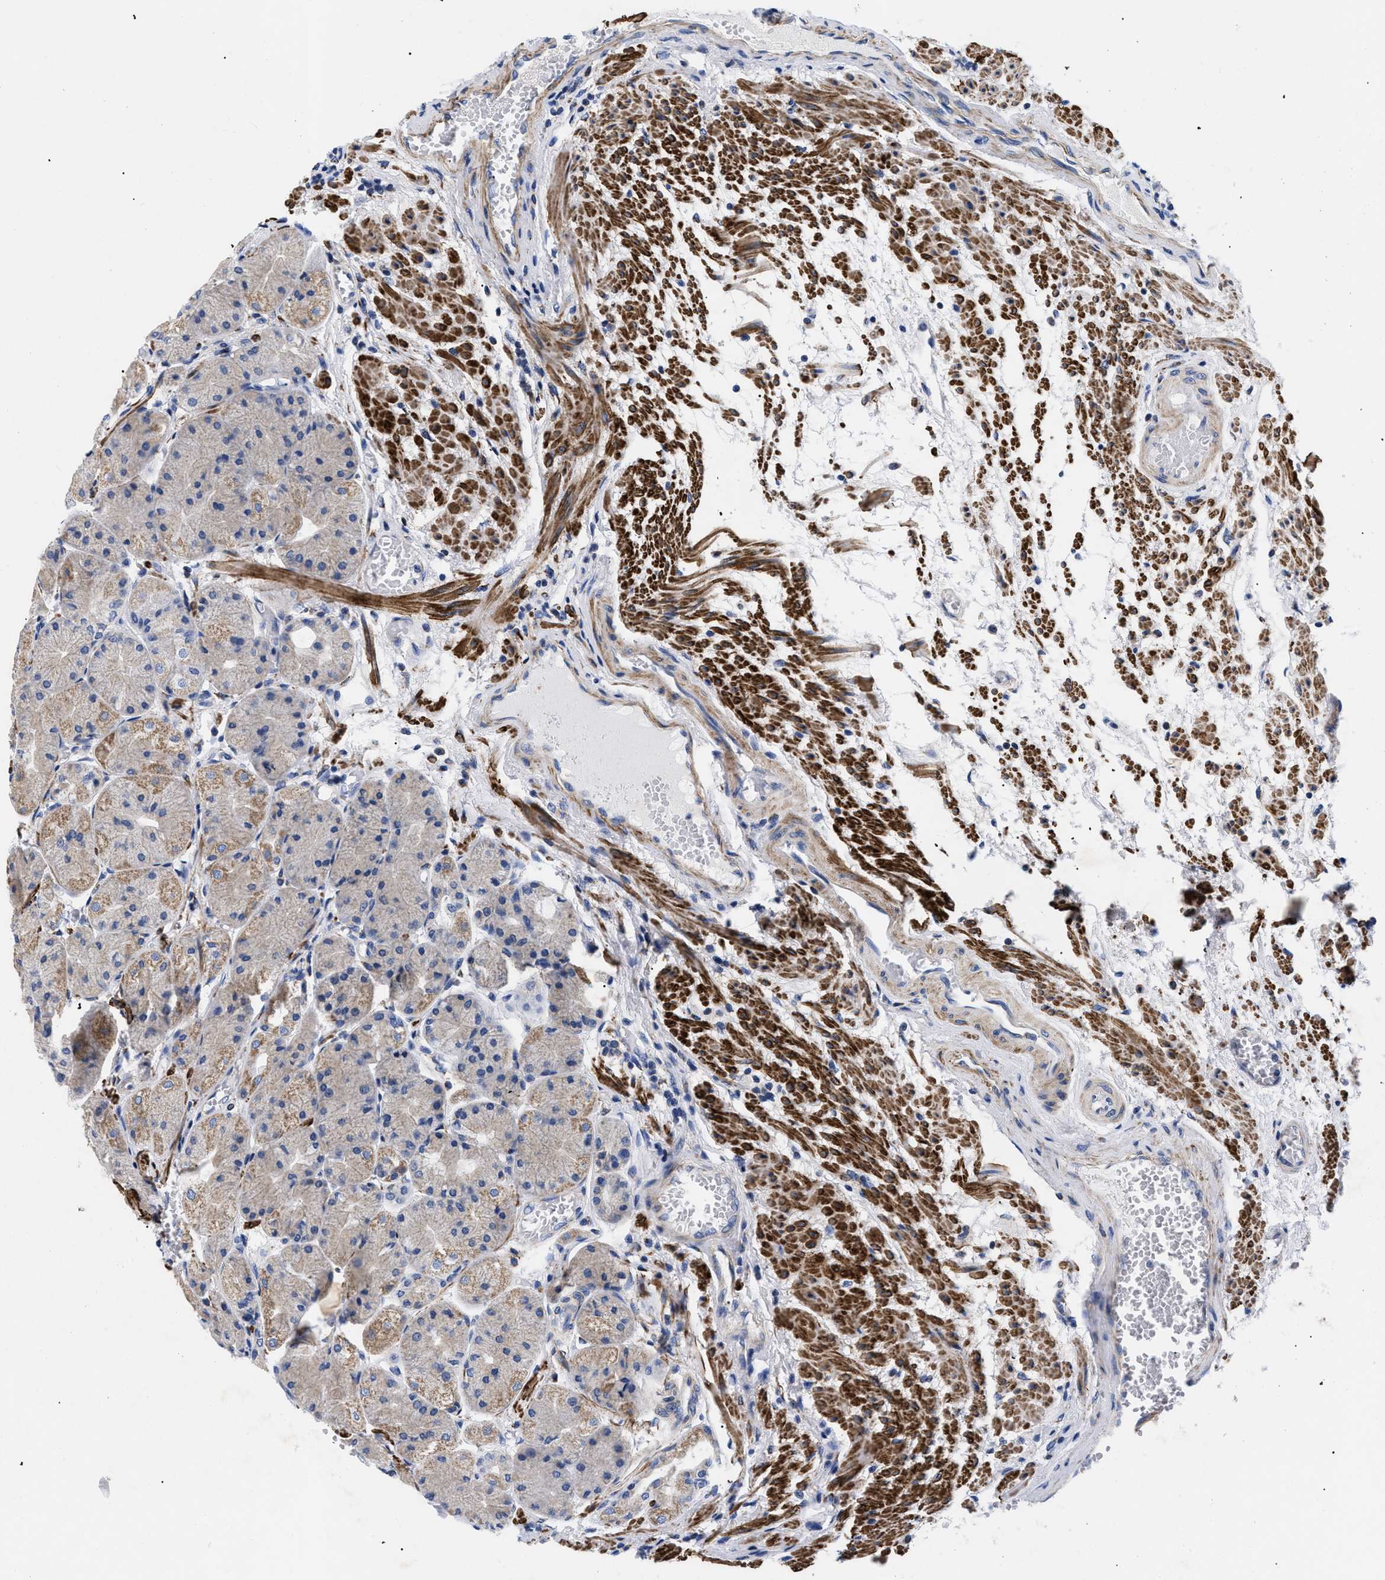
{"staining": {"intensity": "moderate", "quantity": "25%-75%", "location": "cytoplasmic/membranous"}, "tissue": "stomach", "cell_type": "Glandular cells", "image_type": "normal", "snomed": [{"axis": "morphology", "description": "Normal tissue, NOS"}, {"axis": "topography", "description": "Stomach, upper"}], "caption": "Immunohistochemical staining of unremarkable stomach shows medium levels of moderate cytoplasmic/membranous positivity in approximately 25%-75% of glandular cells. The protein of interest is stained brown, and the nuclei are stained in blue (DAB (3,3'-diaminobenzidine) IHC with brightfield microscopy, high magnification).", "gene": "GPR149", "patient": {"sex": "male", "age": 72}}